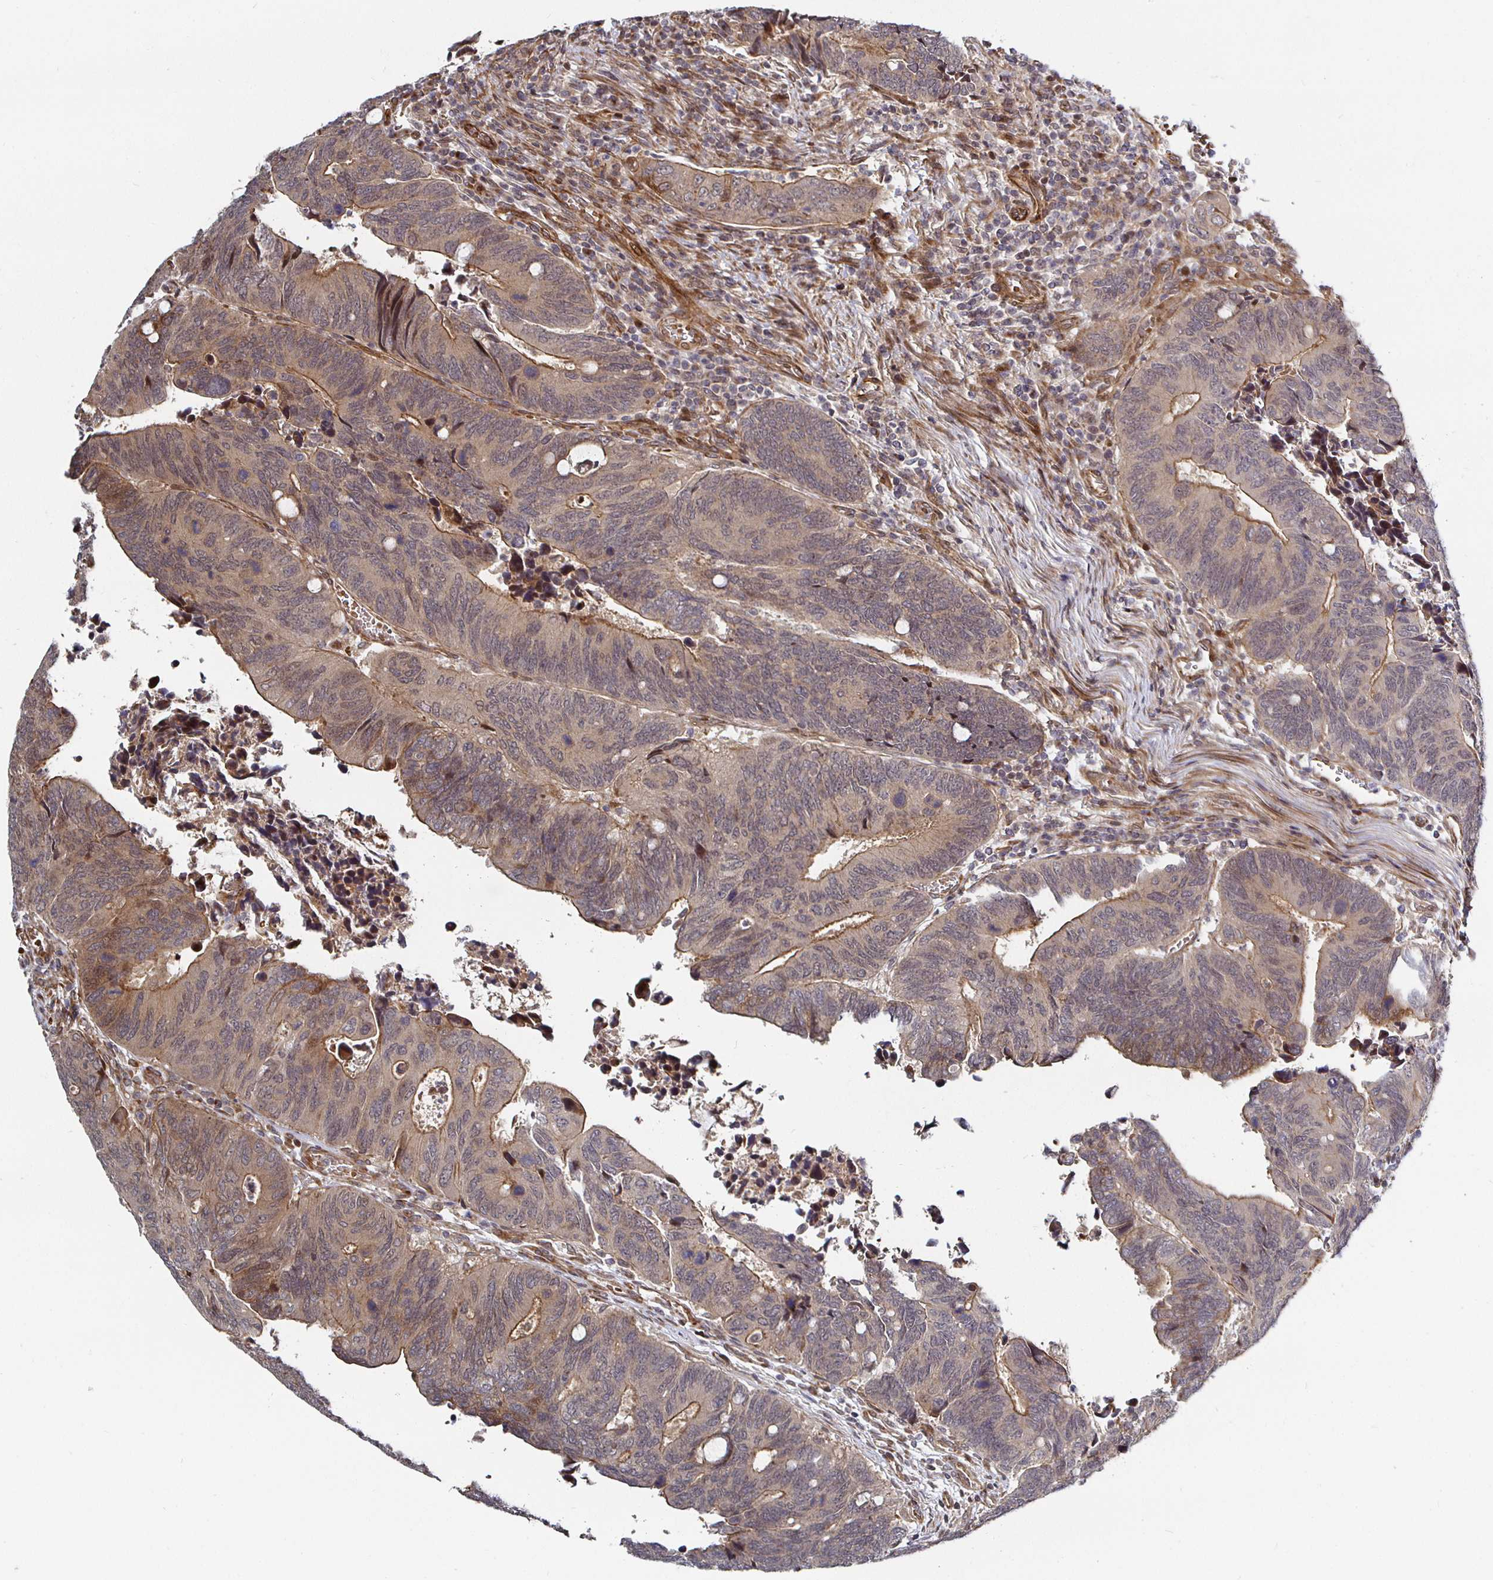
{"staining": {"intensity": "moderate", "quantity": "25%-75%", "location": "cytoplasmic/membranous"}, "tissue": "colorectal cancer", "cell_type": "Tumor cells", "image_type": "cancer", "snomed": [{"axis": "morphology", "description": "Adenocarcinoma, NOS"}, {"axis": "topography", "description": "Colon"}], "caption": "Colorectal adenocarcinoma stained with immunohistochemistry shows moderate cytoplasmic/membranous staining in about 25%-75% of tumor cells. (Stains: DAB (3,3'-diaminobenzidine) in brown, nuclei in blue, Microscopy: brightfield microscopy at high magnification).", "gene": "TBKBP1", "patient": {"sex": "male", "age": 87}}